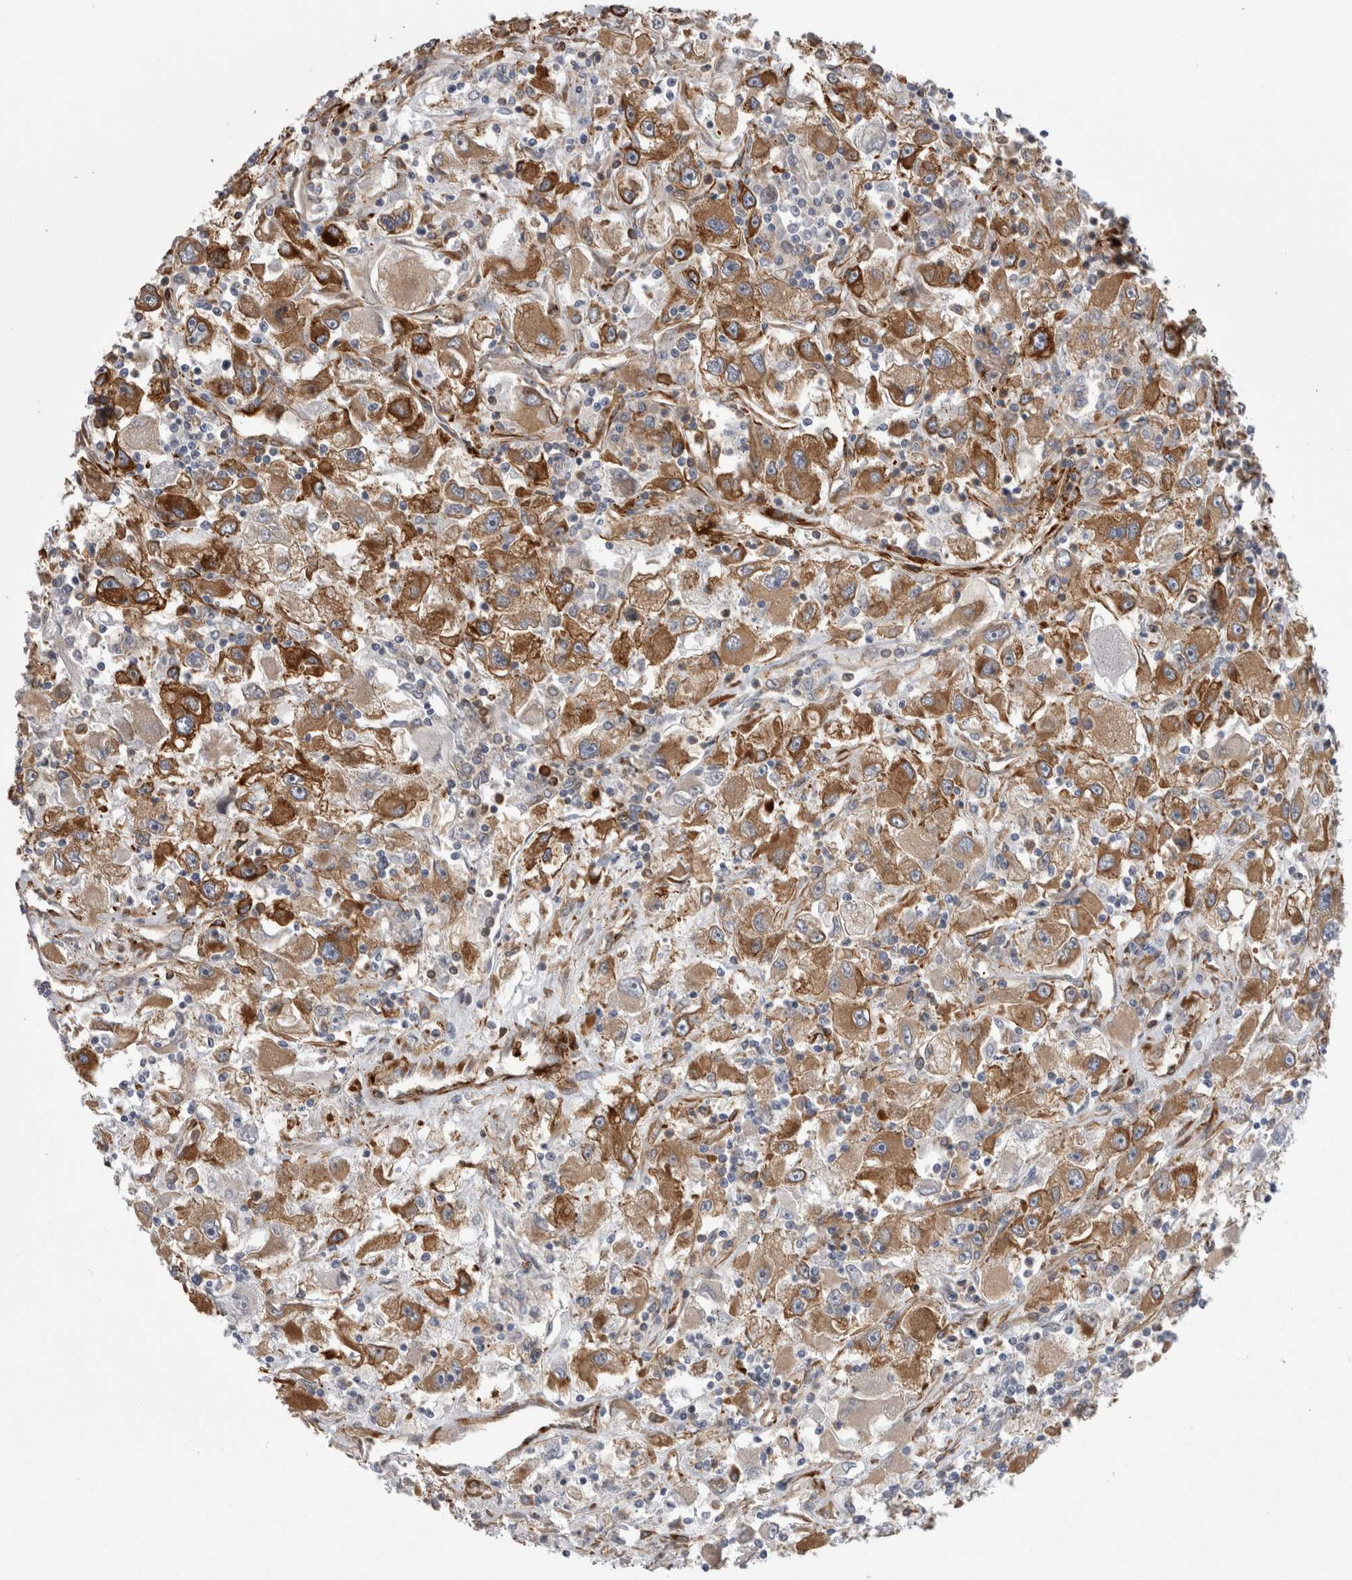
{"staining": {"intensity": "moderate", "quantity": "25%-75%", "location": "cytoplasmic/membranous"}, "tissue": "renal cancer", "cell_type": "Tumor cells", "image_type": "cancer", "snomed": [{"axis": "morphology", "description": "Adenocarcinoma, NOS"}, {"axis": "topography", "description": "Kidney"}], "caption": "Human adenocarcinoma (renal) stained with a protein marker displays moderate staining in tumor cells.", "gene": "EPRS1", "patient": {"sex": "female", "age": 52}}